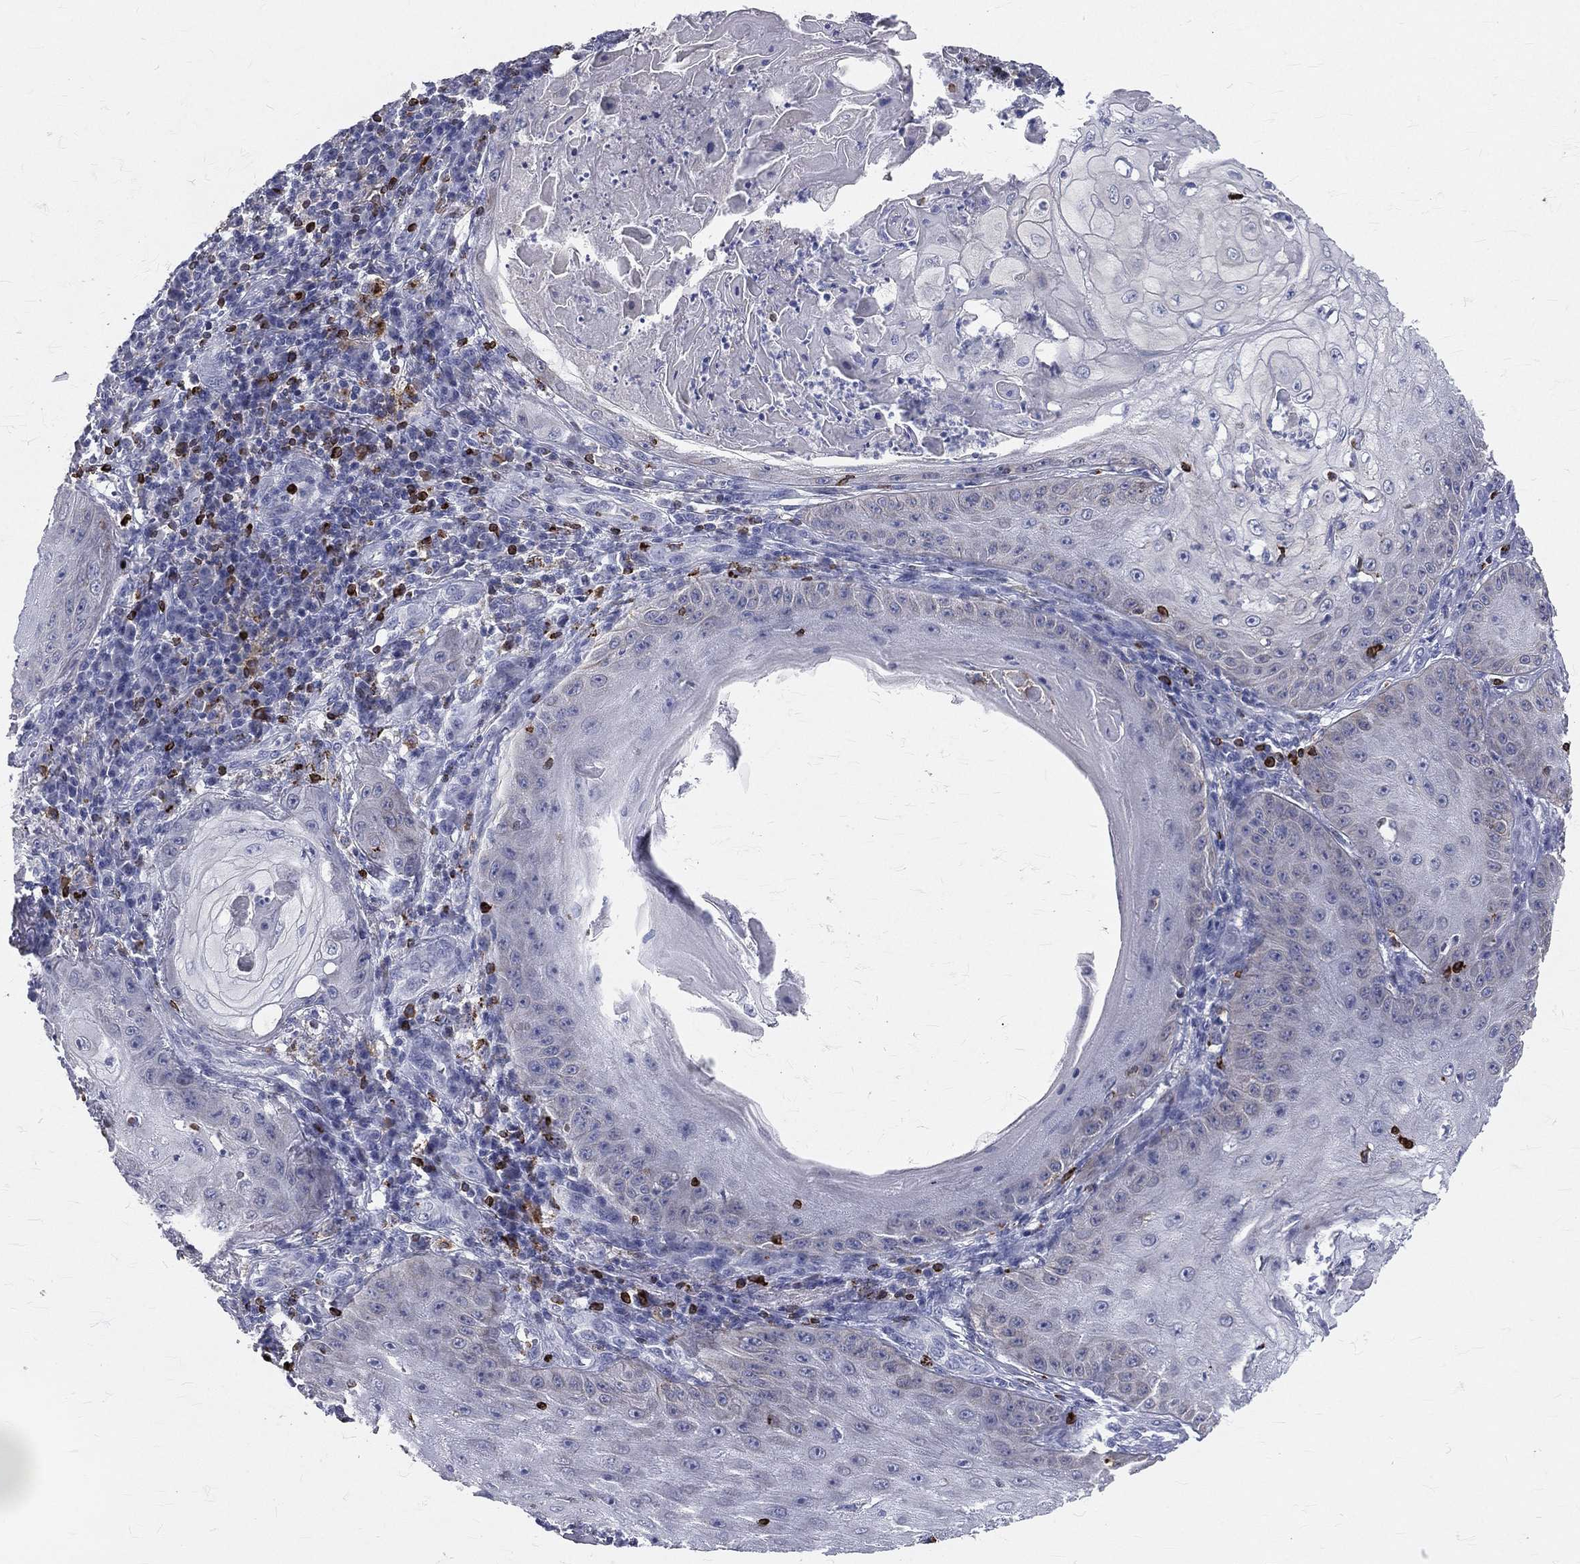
{"staining": {"intensity": "negative", "quantity": "none", "location": "none"}, "tissue": "skin cancer", "cell_type": "Tumor cells", "image_type": "cancer", "snomed": [{"axis": "morphology", "description": "Squamous cell carcinoma, NOS"}, {"axis": "topography", "description": "Skin"}], "caption": "This is a photomicrograph of immunohistochemistry staining of skin squamous cell carcinoma, which shows no staining in tumor cells. (Brightfield microscopy of DAB immunohistochemistry at high magnification).", "gene": "CTSW", "patient": {"sex": "male", "age": 70}}